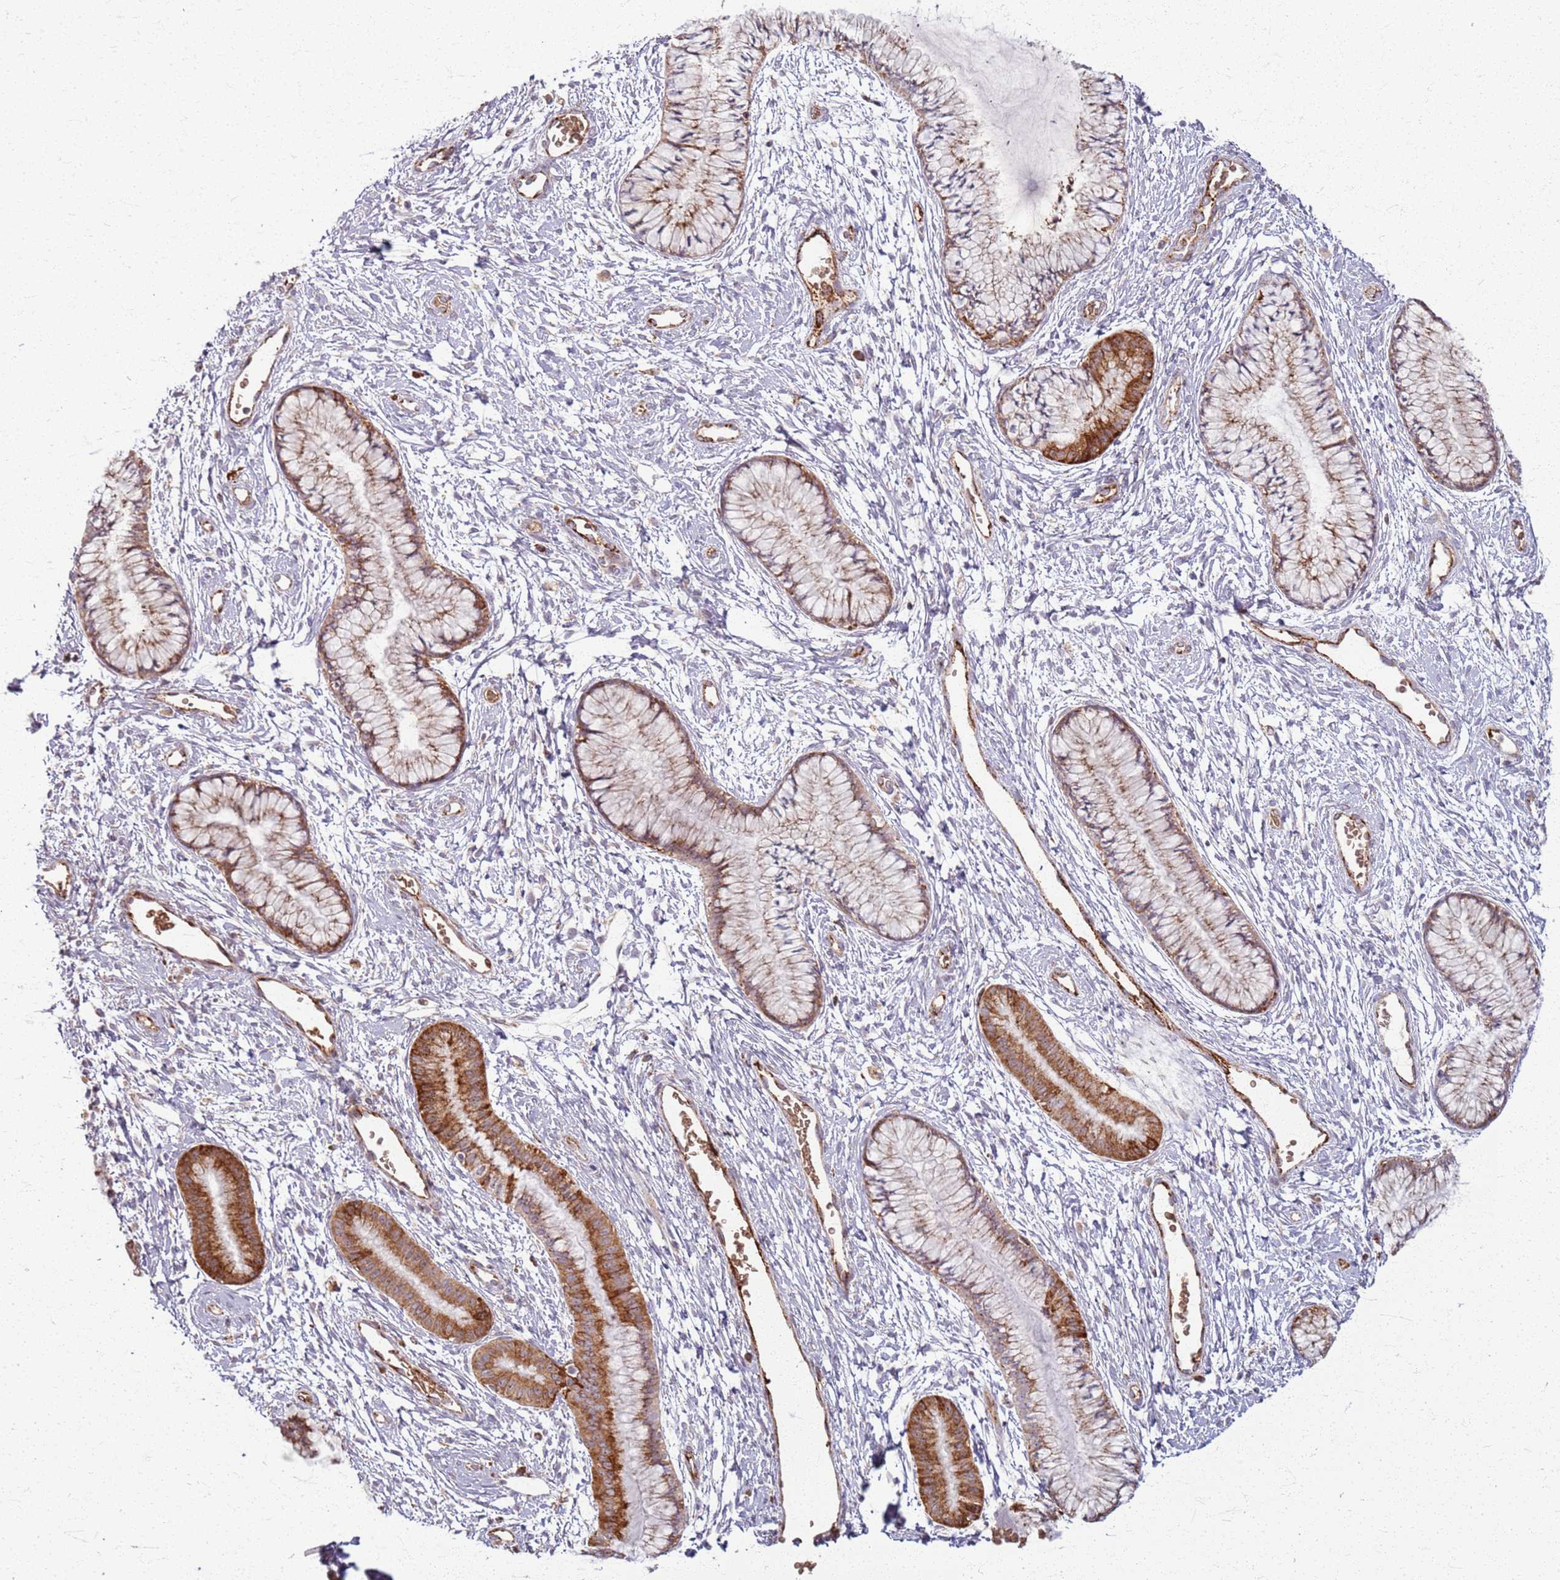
{"staining": {"intensity": "strong", "quantity": "<25%", "location": "cytoplasmic/membranous"}, "tissue": "cervix", "cell_type": "Glandular cells", "image_type": "normal", "snomed": [{"axis": "morphology", "description": "Normal tissue, NOS"}, {"axis": "topography", "description": "Cervix"}], "caption": "Protein expression by immunohistochemistry displays strong cytoplasmic/membranous staining in about <25% of glandular cells in benign cervix.", "gene": "KRI1", "patient": {"sex": "female", "age": 42}}